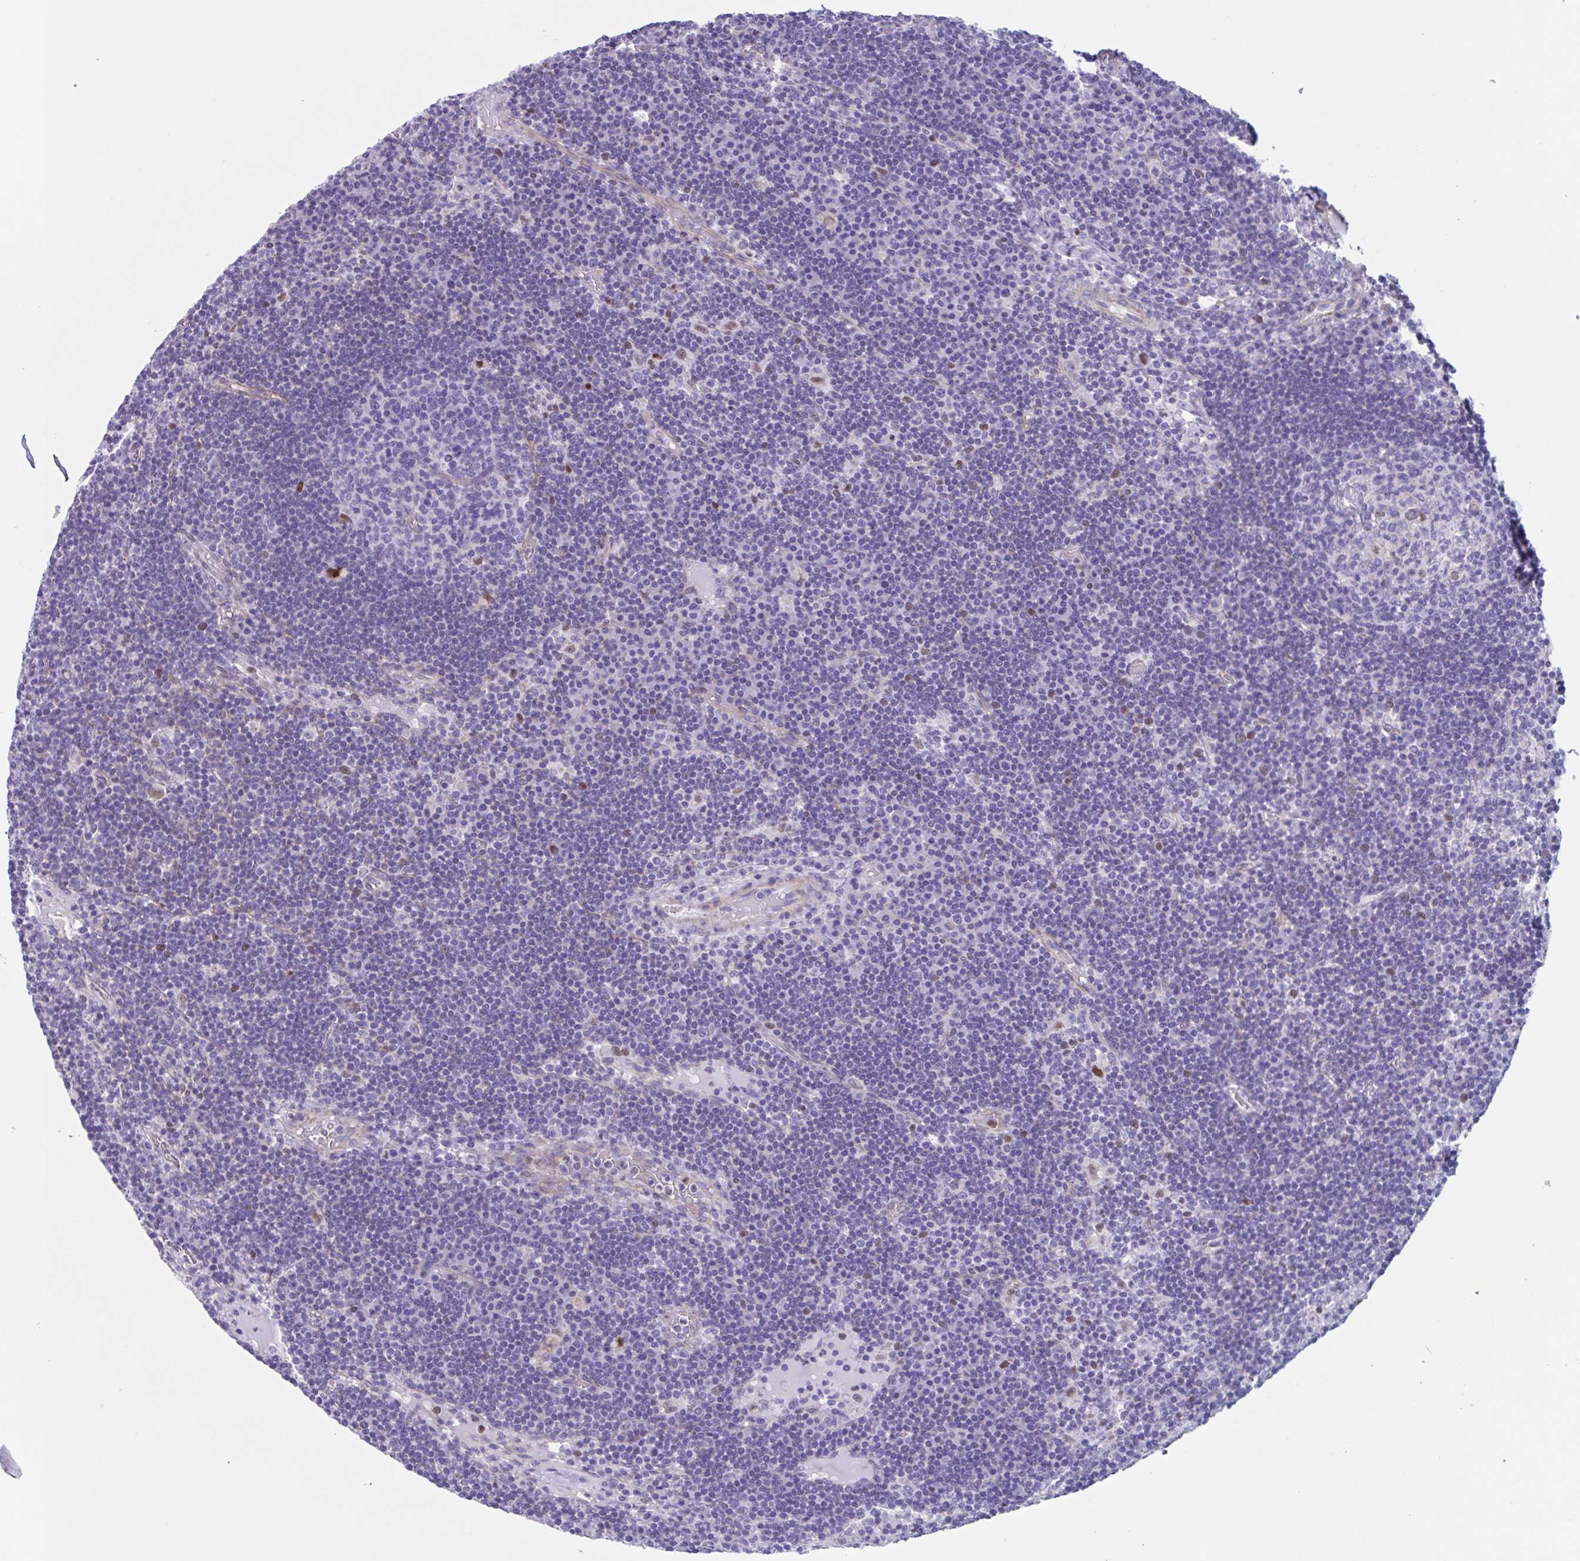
{"staining": {"intensity": "negative", "quantity": "none", "location": "none"}, "tissue": "lymph node", "cell_type": "Germinal center cells", "image_type": "normal", "snomed": [{"axis": "morphology", "description": "Normal tissue, NOS"}, {"axis": "topography", "description": "Lymph node"}], "caption": "High magnification brightfield microscopy of benign lymph node stained with DAB (3,3'-diaminobenzidine) (brown) and counterstained with hematoxylin (blue): germinal center cells show no significant positivity. (Stains: DAB (3,3'-diaminobenzidine) immunohistochemistry with hematoxylin counter stain, Microscopy: brightfield microscopy at high magnification).", "gene": "PBOV1", "patient": {"sex": "male", "age": 67}}